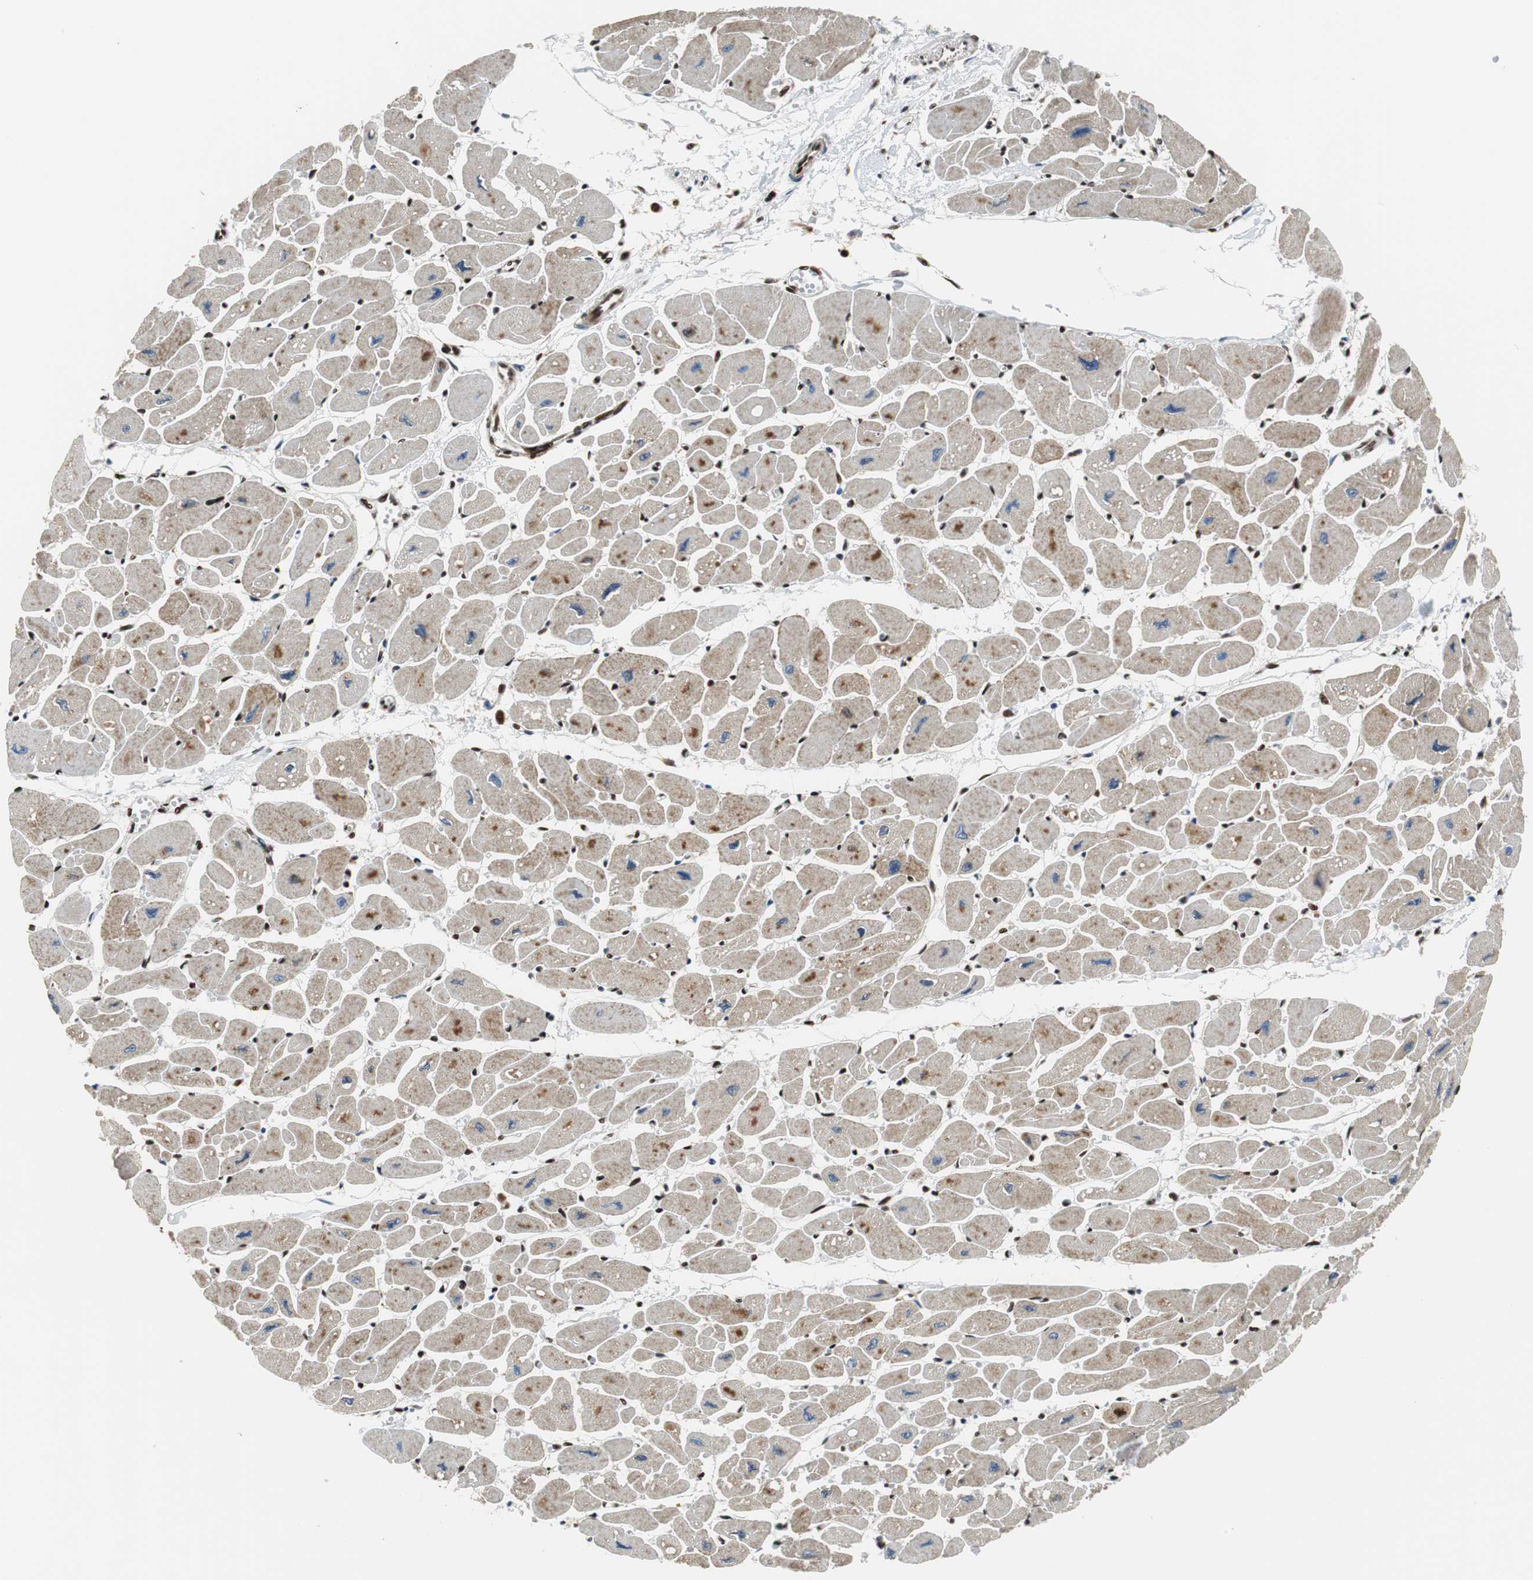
{"staining": {"intensity": "moderate", "quantity": "25%-75%", "location": "nuclear"}, "tissue": "heart muscle", "cell_type": "Cardiomyocytes", "image_type": "normal", "snomed": [{"axis": "morphology", "description": "Normal tissue, NOS"}, {"axis": "topography", "description": "Heart"}], "caption": "A medium amount of moderate nuclear staining is appreciated in approximately 25%-75% of cardiomyocytes in normal heart muscle.", "gene": "HDAC1", "patient": {"sex": "female", "age": 54}}